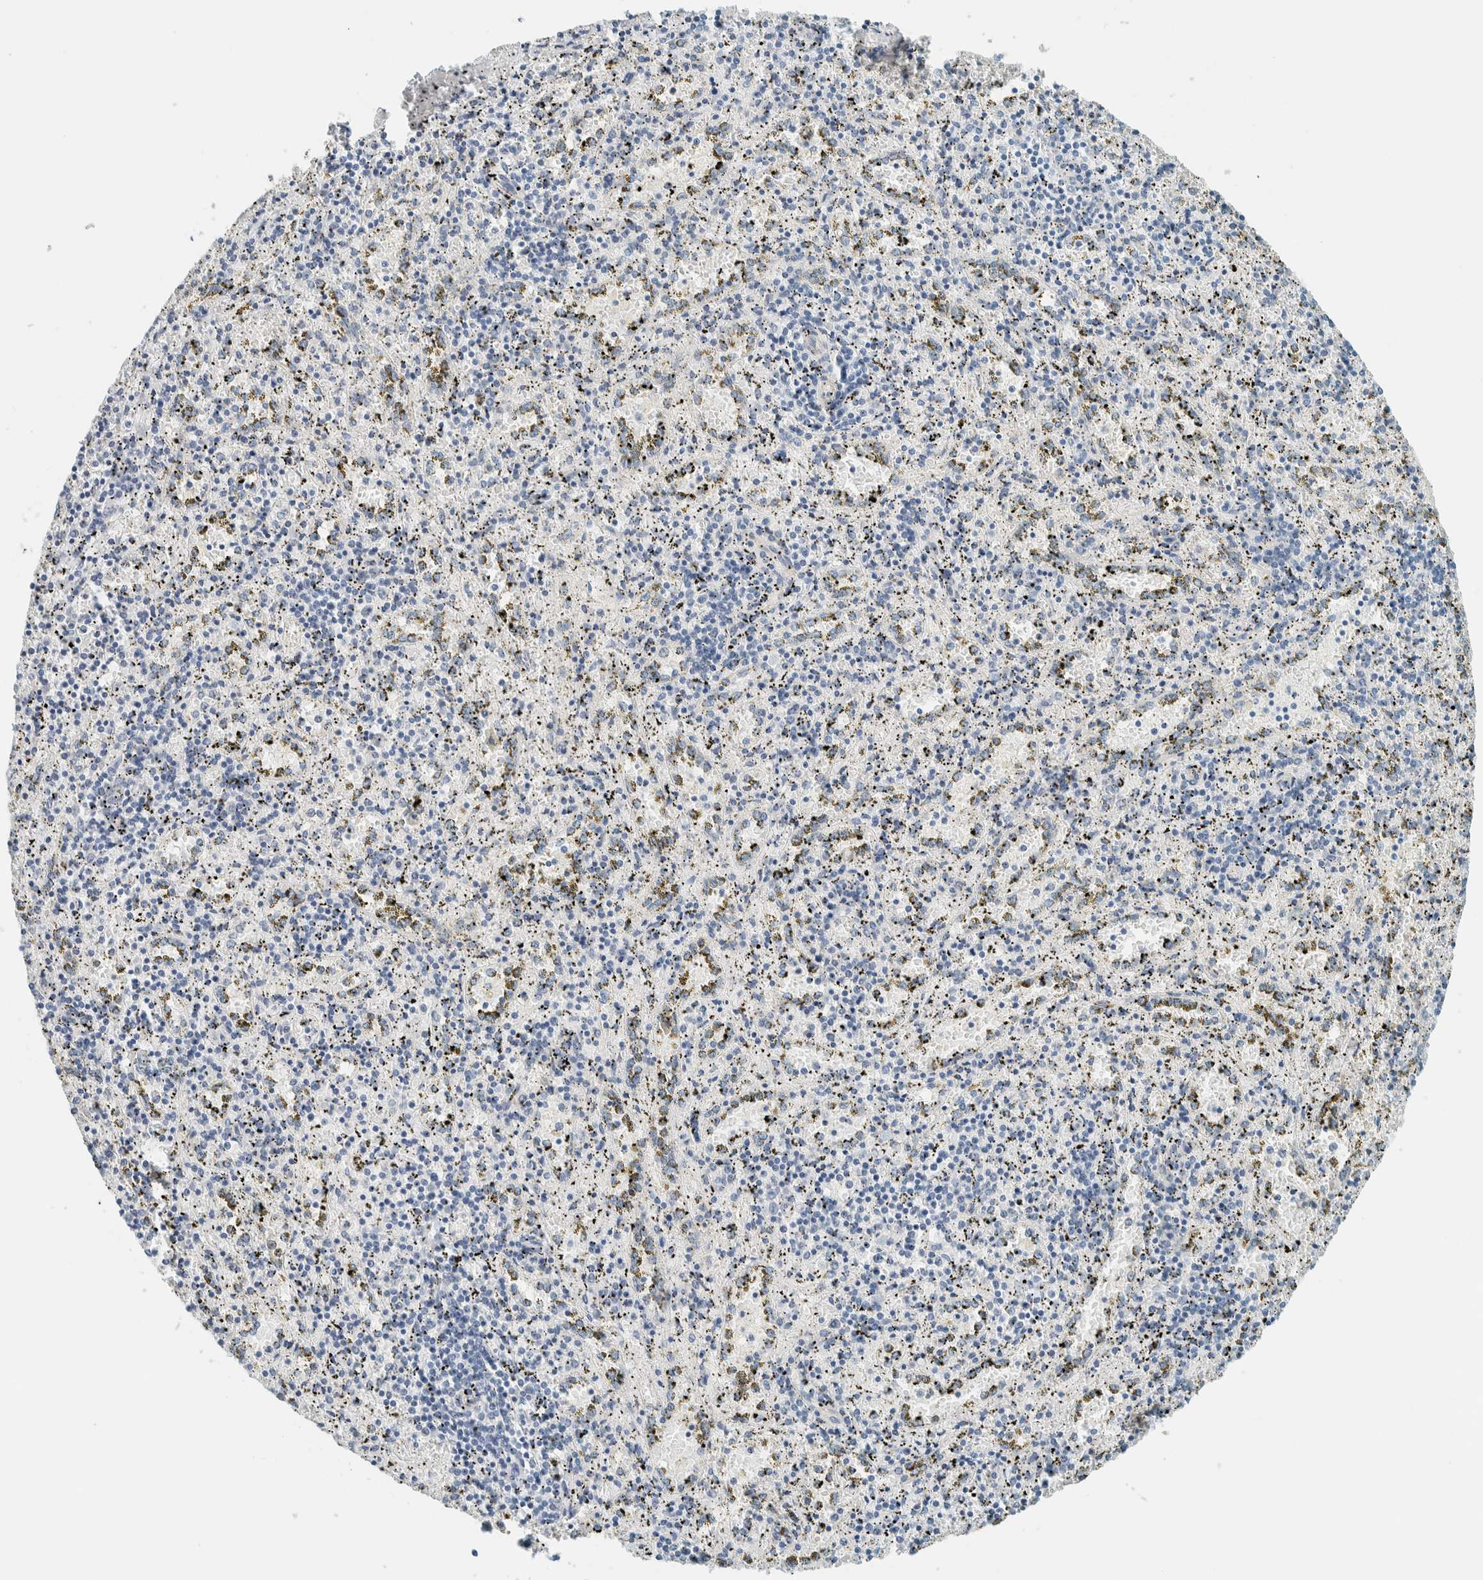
{"staining": {"intensity": "negative", "quantity": "none", "location": "none"}, "tissue": "spleen", "cell_type": "Cells in red pulp", "image_type": "normal", "snomed": [{"axis": "morphology", "description": "Normal tissue, NOS"}, {"axis": "topography", "description": "Spleen"}], "caption": "Histopathology image shows no protein expression in cells in red pulp of benign spleen.", "gene": "SLFN12", "patient": {"sex": "male", "age": 11}}